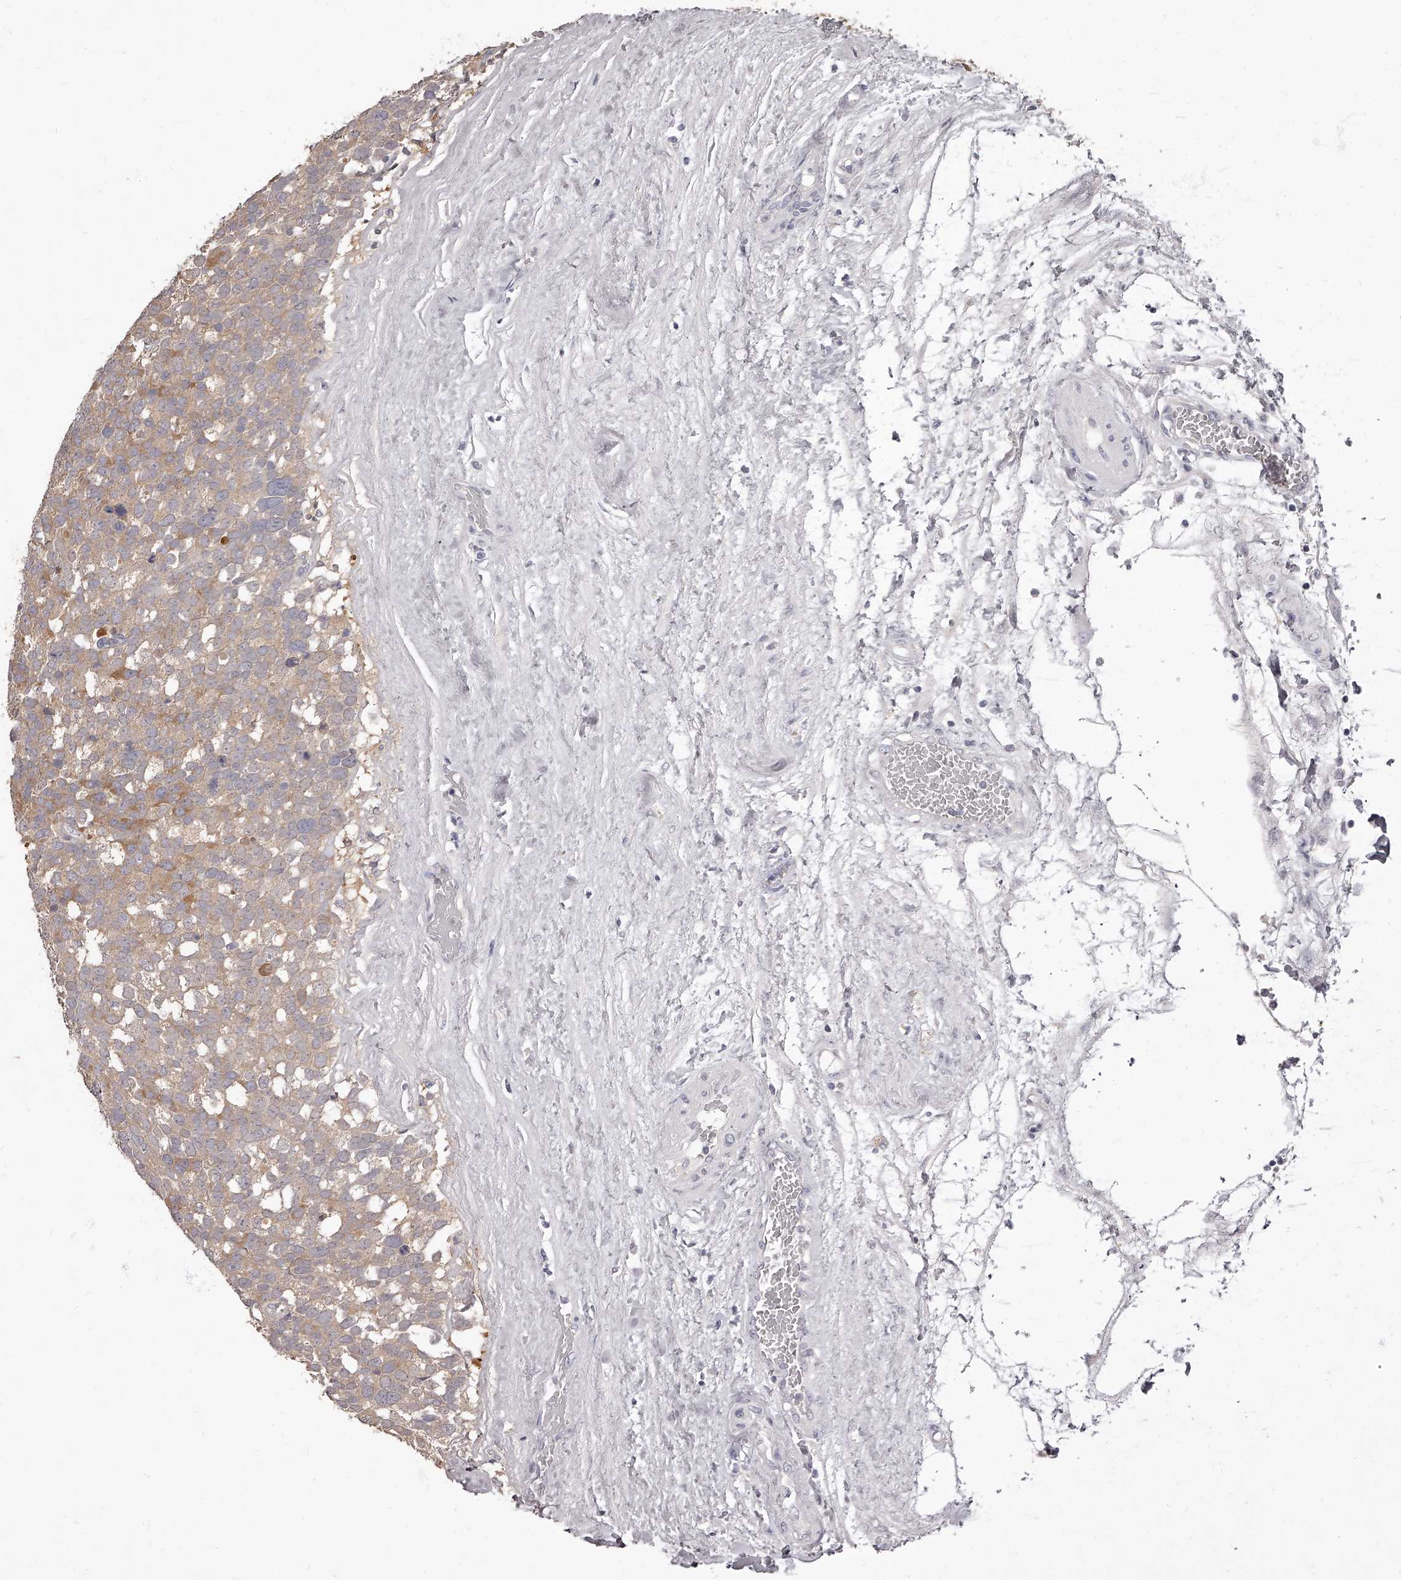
{"staining": {"intensity": "moderate", "quantity": "25%-75%", "location": "cytoplasmic/membranous"}, "tissue": "testis cancer", "cell_type": "Tumor cells", "image_type": "cancer", "snomed": [{"axis": "morphology", "description": "Seminoma, NOS"}, {"axis": "topography", "description": "Testis"}], "caption": "This photomicrograph exhibits IHC staining of seminoma (testis), with medium moderate cytoplasmic/membranous expression in about 25%-75% of tumor cells.", "gene": "APEH", "patient": {"sex": "male", "age": 71}}